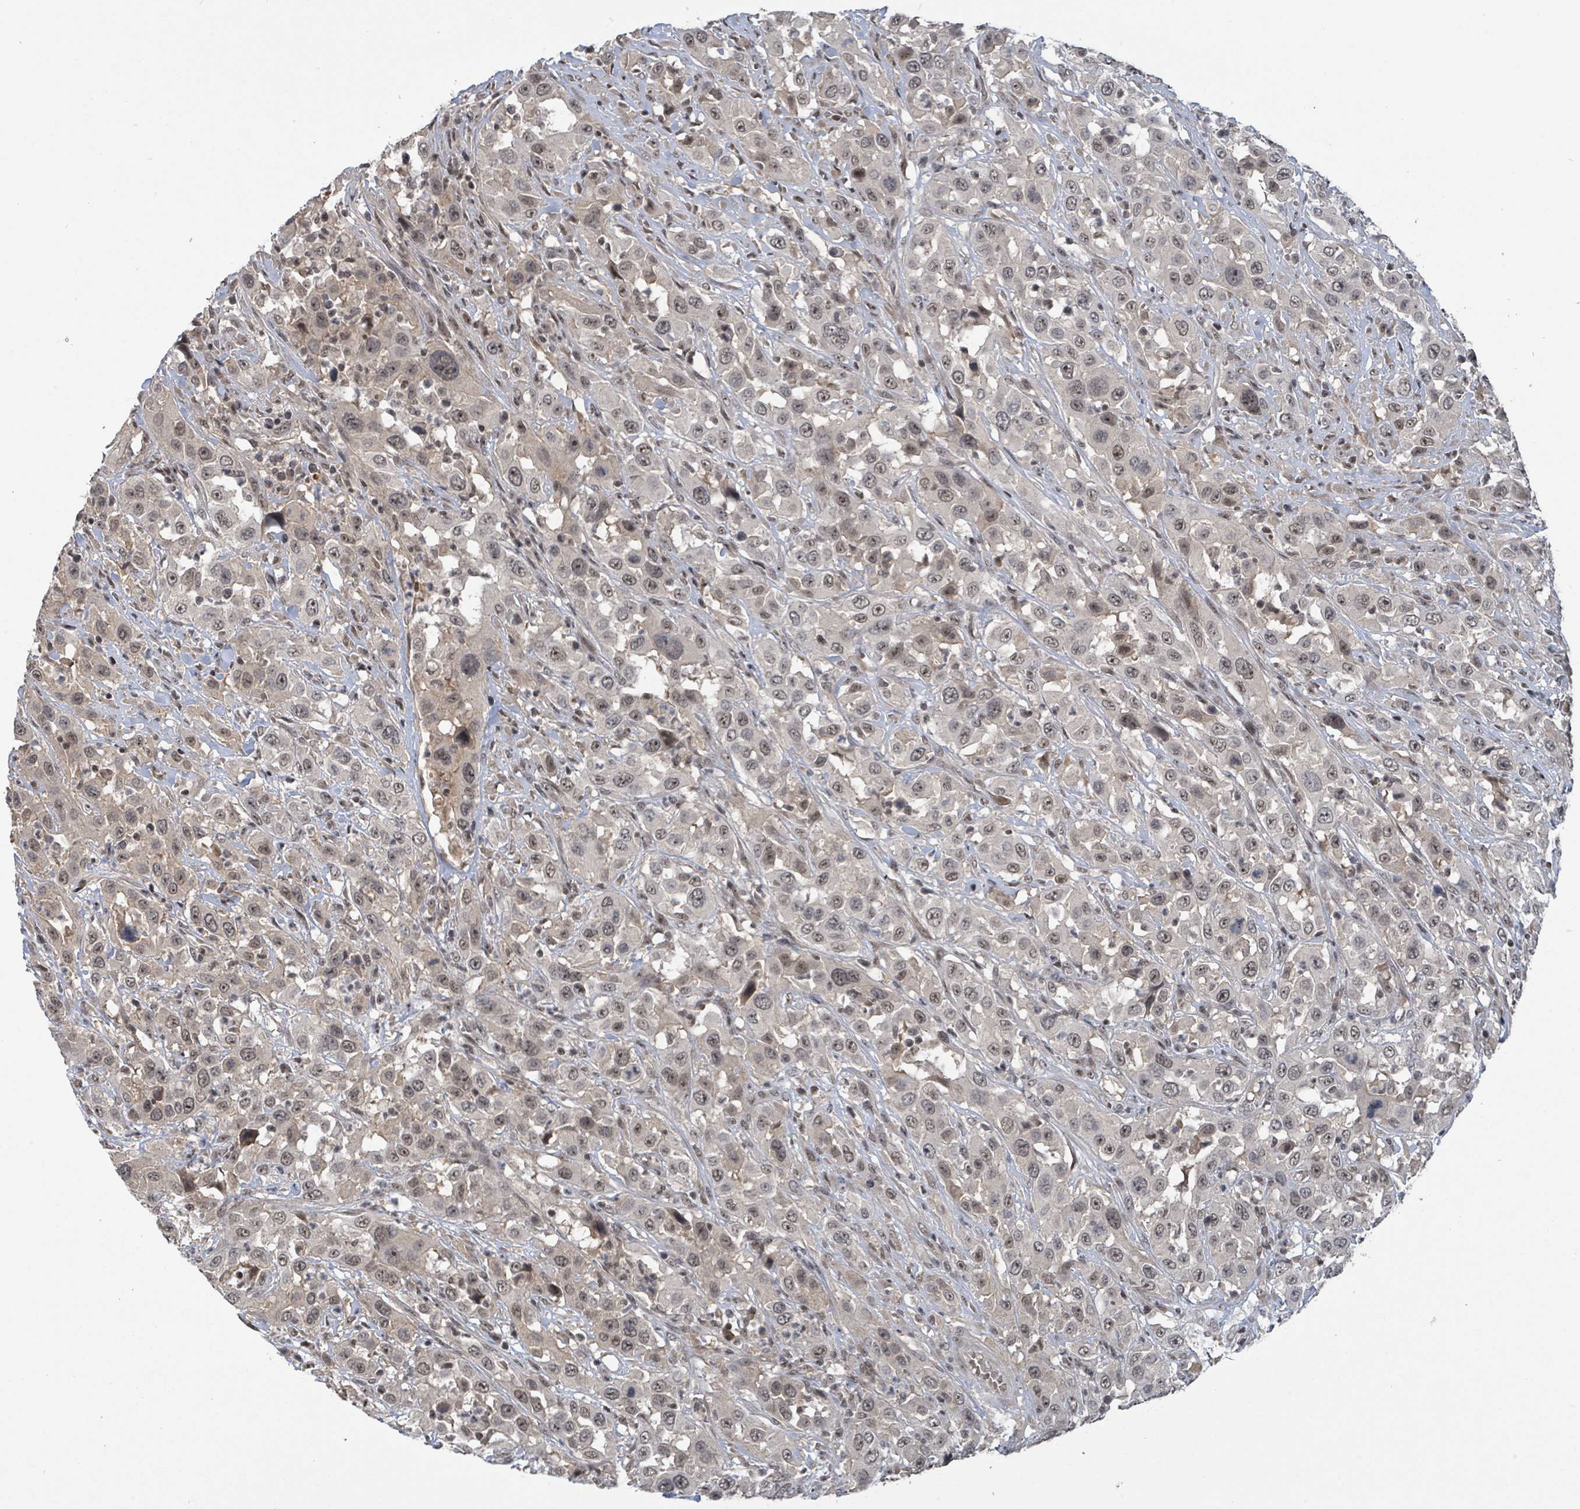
{"staining": {"intensity": "moderate", "quantity": ">75%", "location": "nuclear"}, "tissue": "urothelial cancer", "cell_type": "Tumor cells", "image_type": "cancer", "snomed": [{"axis": "morphology", "description": "Urothelial carcinoma, High grade"}, {"axis": "topography", "description": "Urinary bladder"}], "caption": "DAB immunohistochemical staining of high-grade urothelial carcinoma displays moderate nuclear protein staining in about >75% of tumor cells.", "gene": "ZBTB14", "patient": {"sex": "male", "age": 61}}